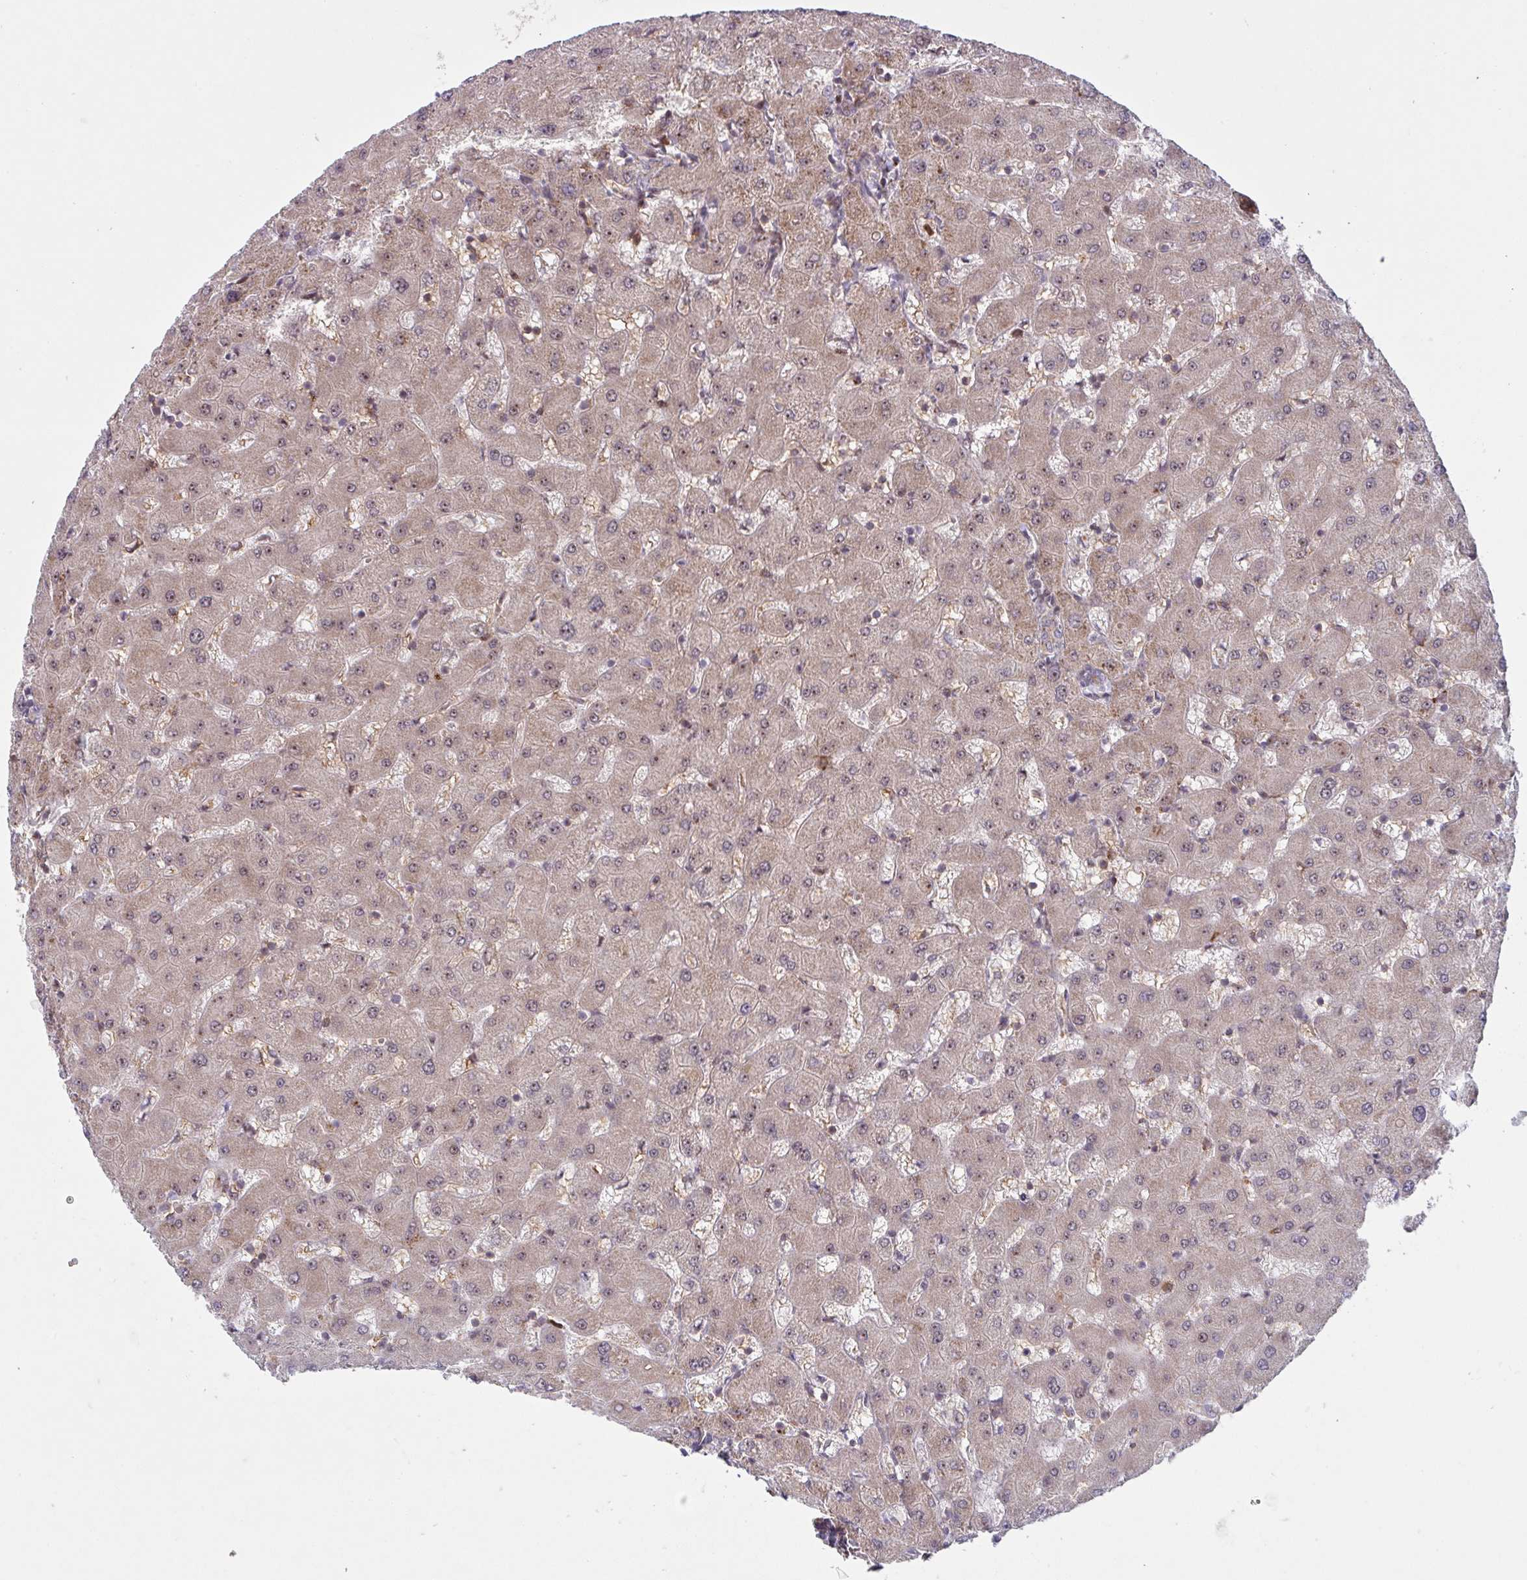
{"staining": {"intensity": "moderate", "quantity": ">75%", "location": "cytoplasmic/membranous"}, "tissue": "liver", "cell_type": "Cholangiocytes", "image_type": "normal", "snomed": [{"axis": "morphology", "description": "Normal tissue, NOS"}, {"axis": "topography", "description": "Liver"}], "caption": "Cholangiocytes exhibit moderate cytoplasmic/membranous expression in about >75% of cells in normal liver. (IHC, brightfield microscopy, high magnification).", "gene": "NLRP13", "patient": {"sex": "female", "age": 63}}